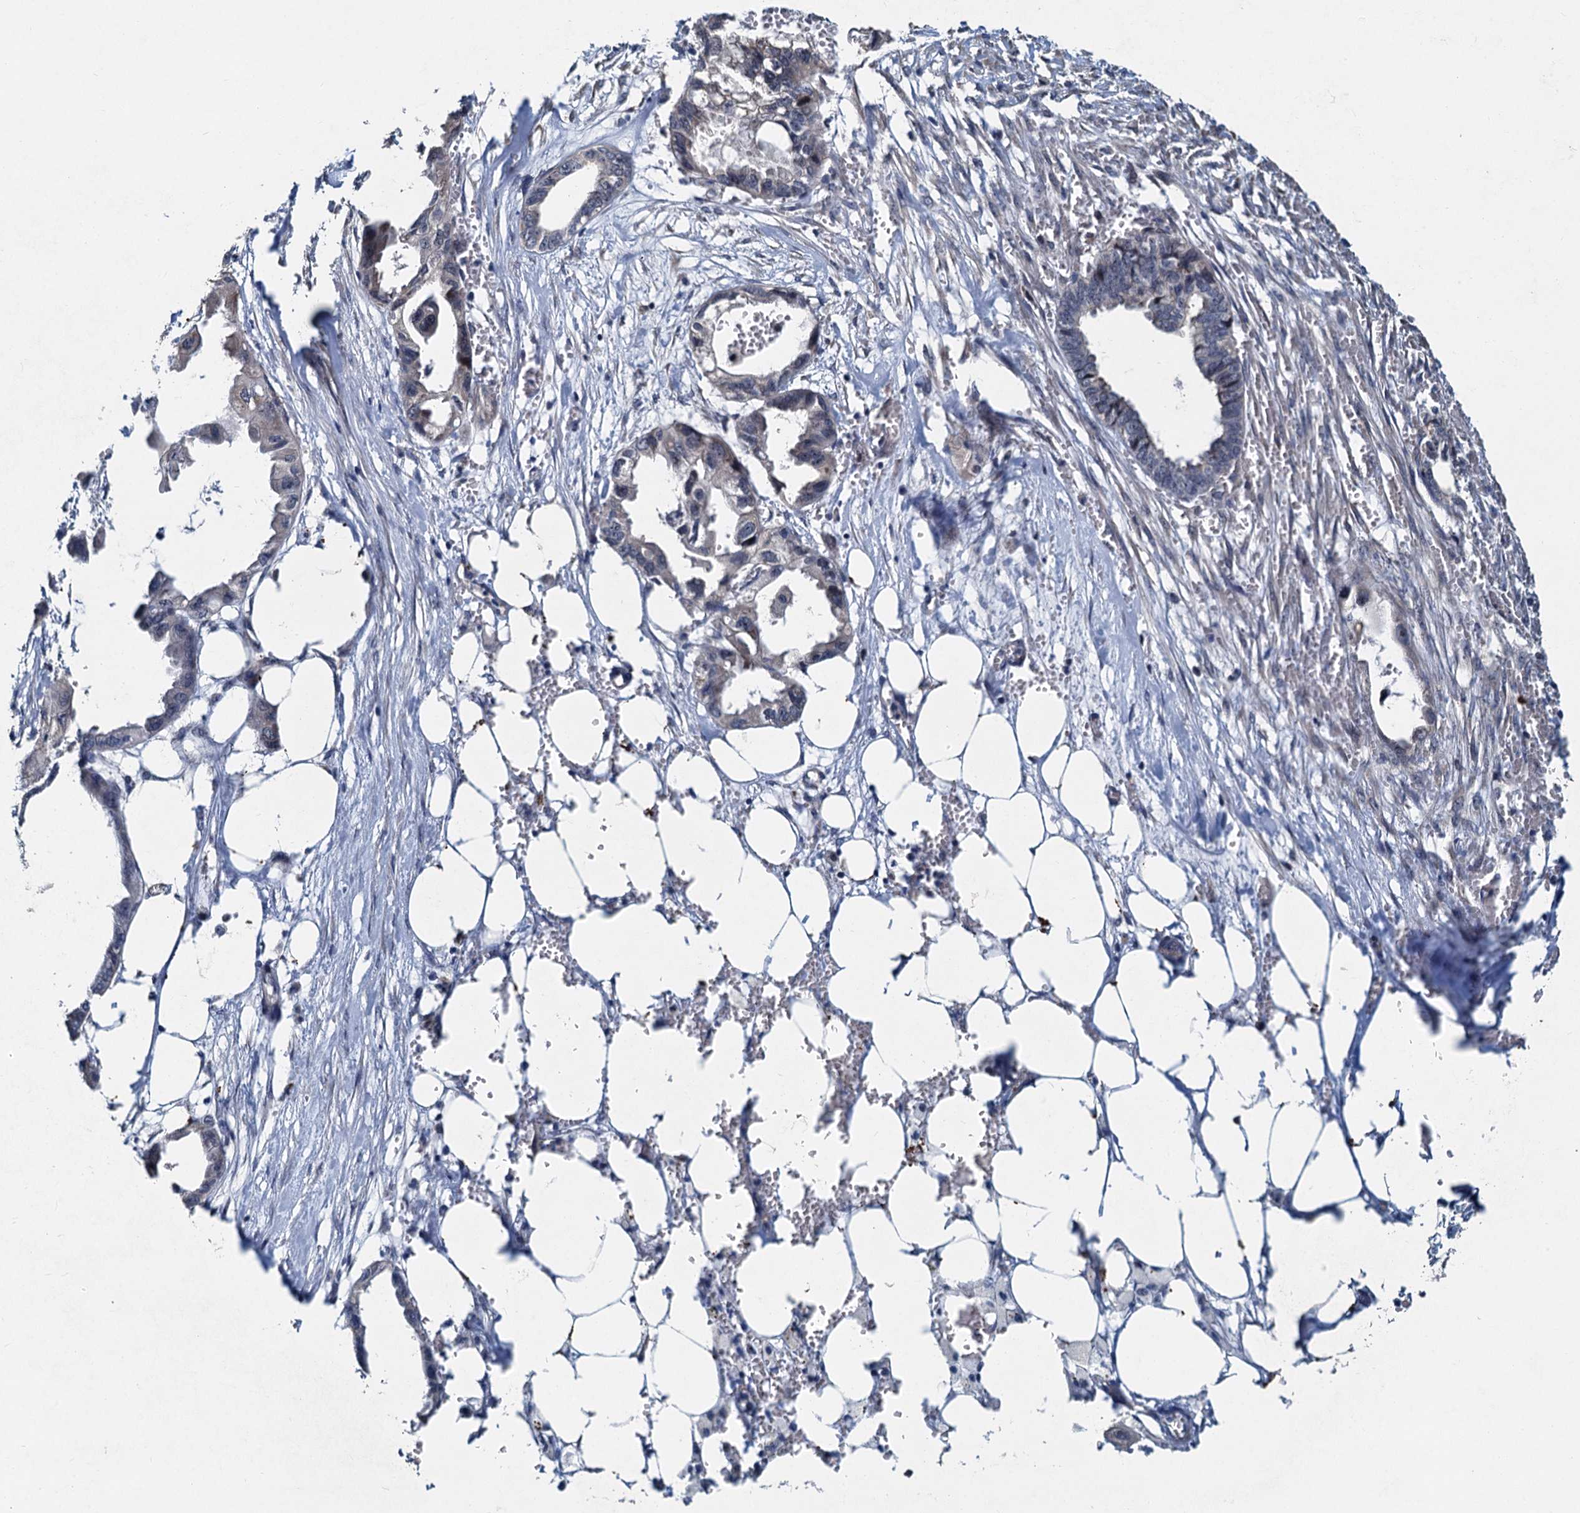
{"staining": {"intensity": "negative", "quantity": "none", "location": "none"}, "tissue": "endometrial cancer", "cell_type": "Tumor cells", "image_type": "cancer", "snomed": [{"axis": "morphology", "description": "Adenocarcinoma, NOS"}, {"axis": "morphology", "description": "Adenocarcinoma, metastatic, NOS"}, {"axis": "topography", "description": "Adipose tissue"}, {"axis": "topography", "description": "Endometrium"}], "caption": "This is a image of immunohistochemistry staining of endometrial metastatic adenocarcinoma, which shows no positivity in tumor cells.", "gene": "DNAJC21", "patient": {"sex": "female", "age": 67}}